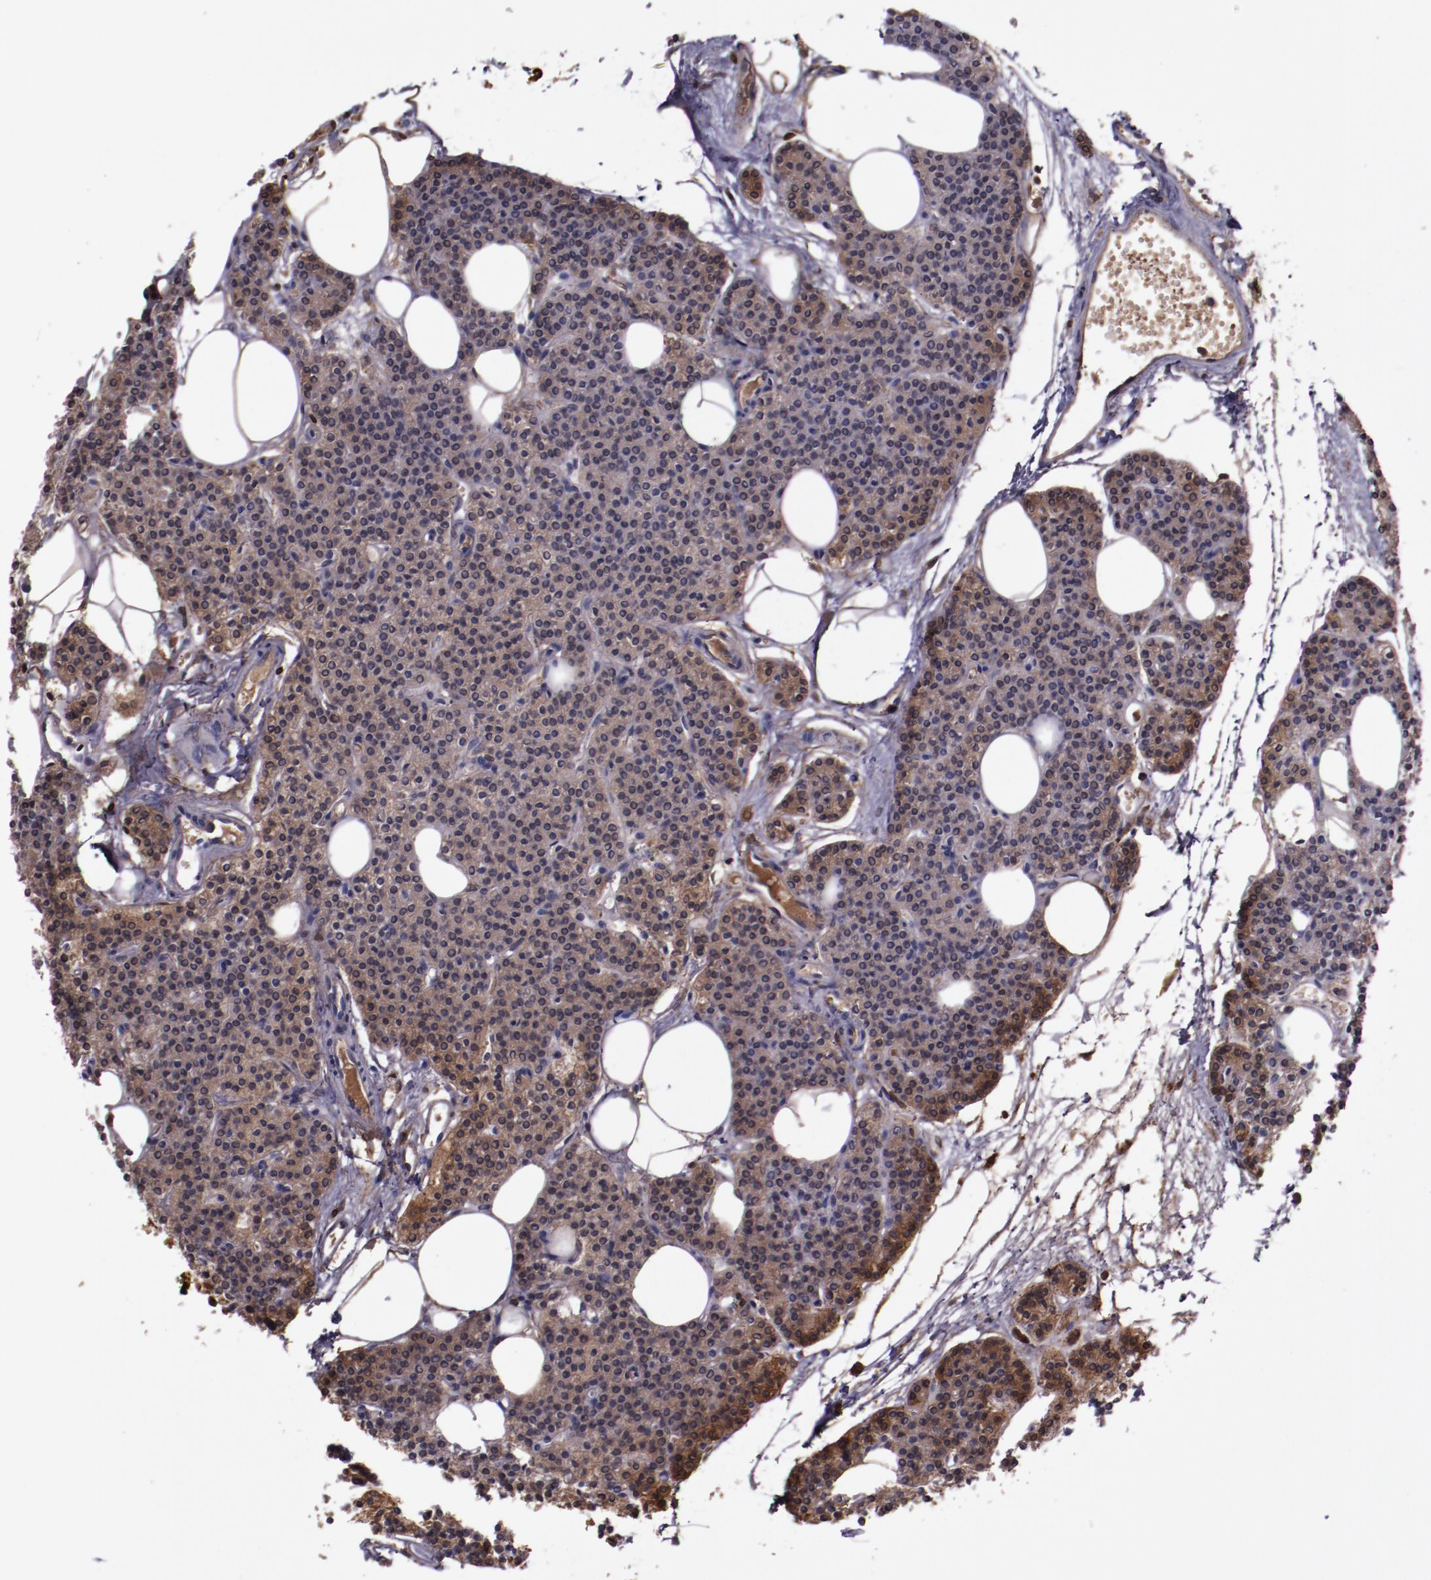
{"staining": {"intensity": "moderate", "quantity": ">75%", "location": "cytoplasmic/membranous"}, "tissue": "parathyroid gland", "cell_type": "Glandular cells", "image_type": "normal", "snomed": [{"axis": "morphology", "description": "Normal tissue, NOS"}, {"axis": "topography", "description": "Parathyroid gland"}], "caption": "Immunohistochemical staining of unremarkable parathyroid gland demonstrates moderate cytoplasmic/membranous protein staining in about >75% of glandular cells.", "gene": "APOH", "patient": {"sex": "male", "age": 24}}